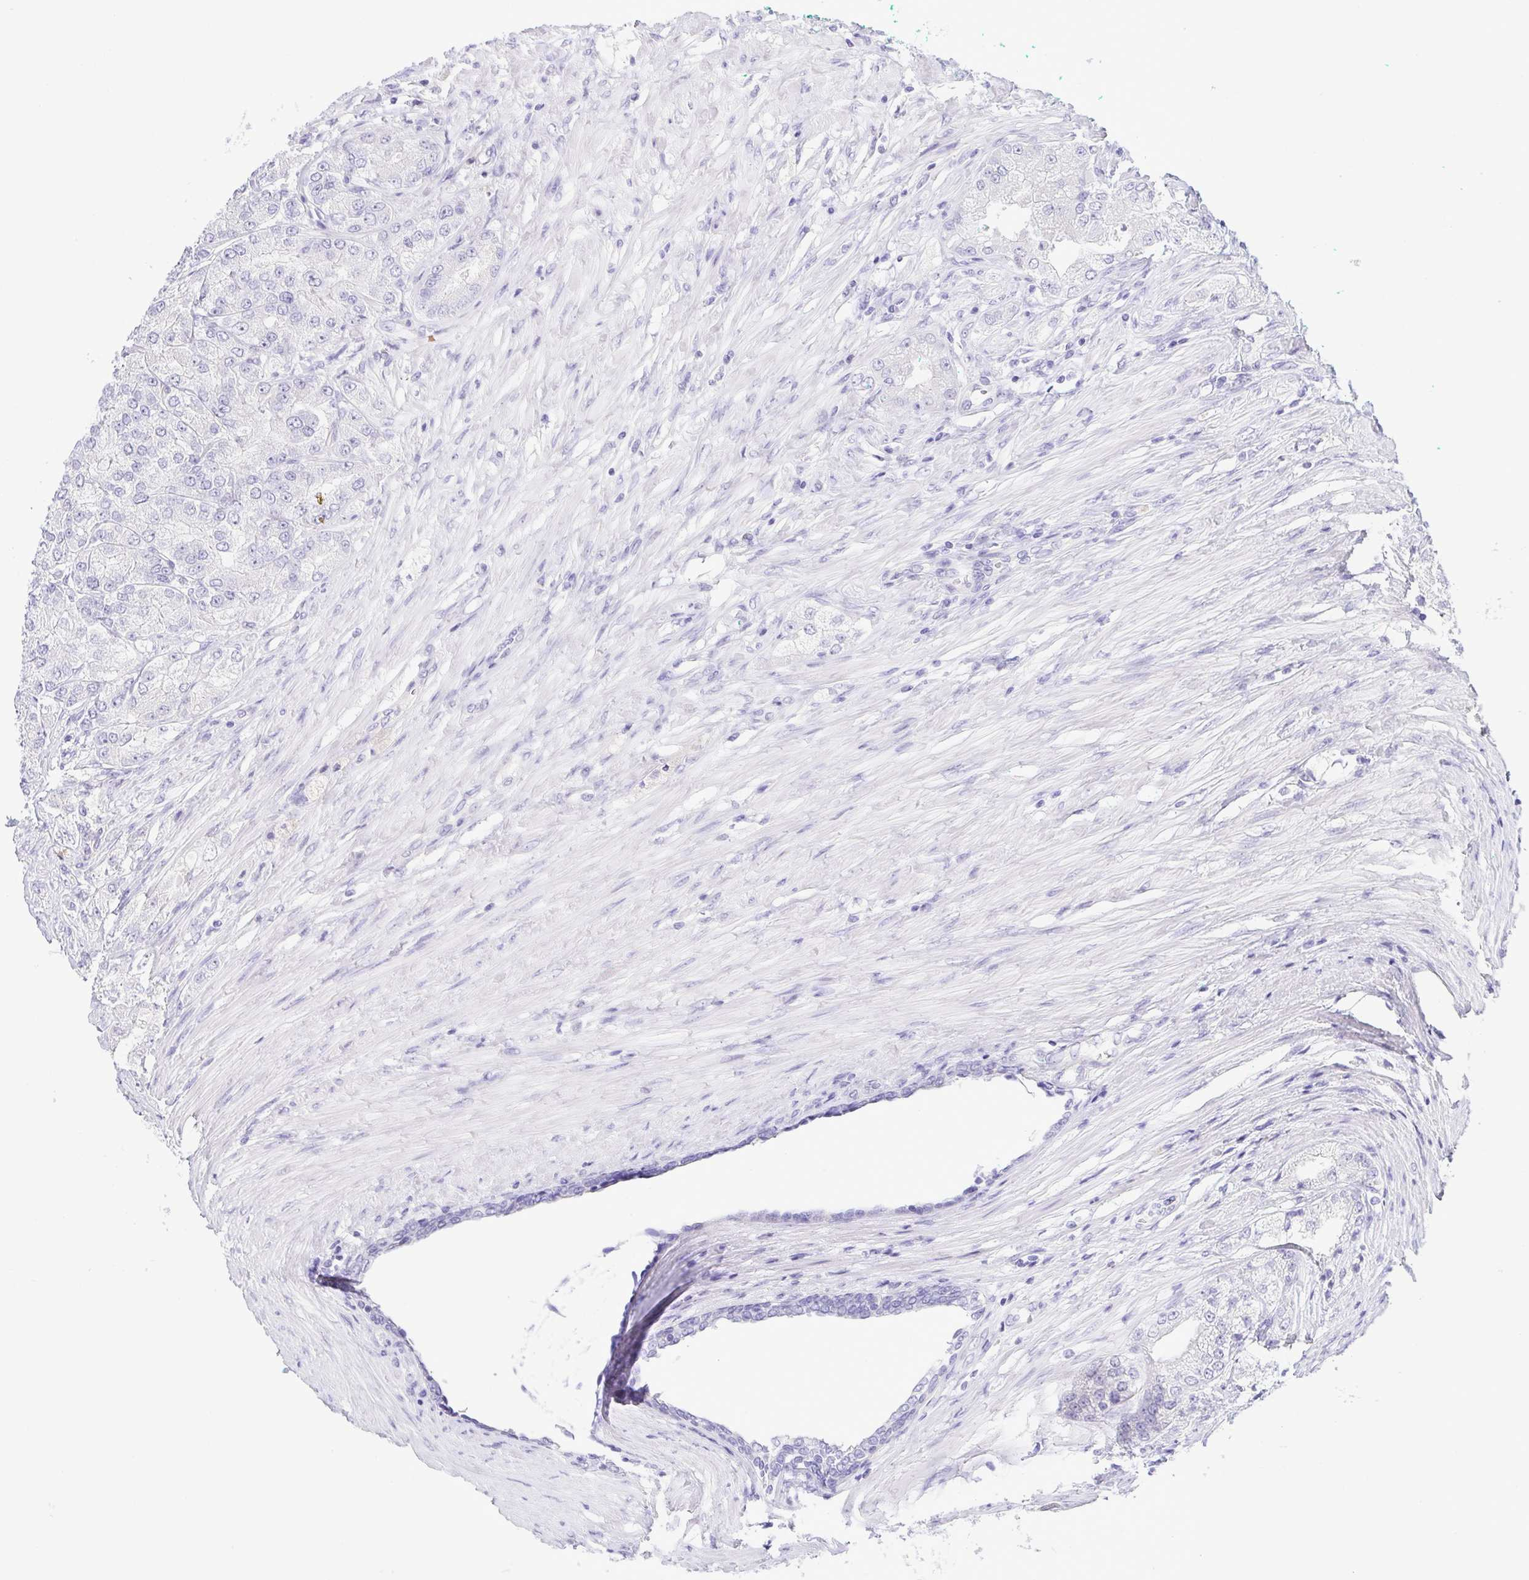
{"staining": {"intensity": "negative", "quantity": "none", "location": "none"}, "tissue": "prostate cancer", "cell_type": "Tumor cells", "image_type": "cancer", "snomed": [{"axis": "morphology", "description": "Adenocarcinoma, High grade"}, {"axis": "topography", "description": "Prostate"}], "caption": "DAB (3,3'-diaminobenzidine) immunohistochemical staining of prostate high-grade adenocarcinoma demonstrates no significant positivity in tumor cells.", "gene": "EPB42", "patient": {"sex": "male", "age": 61}}